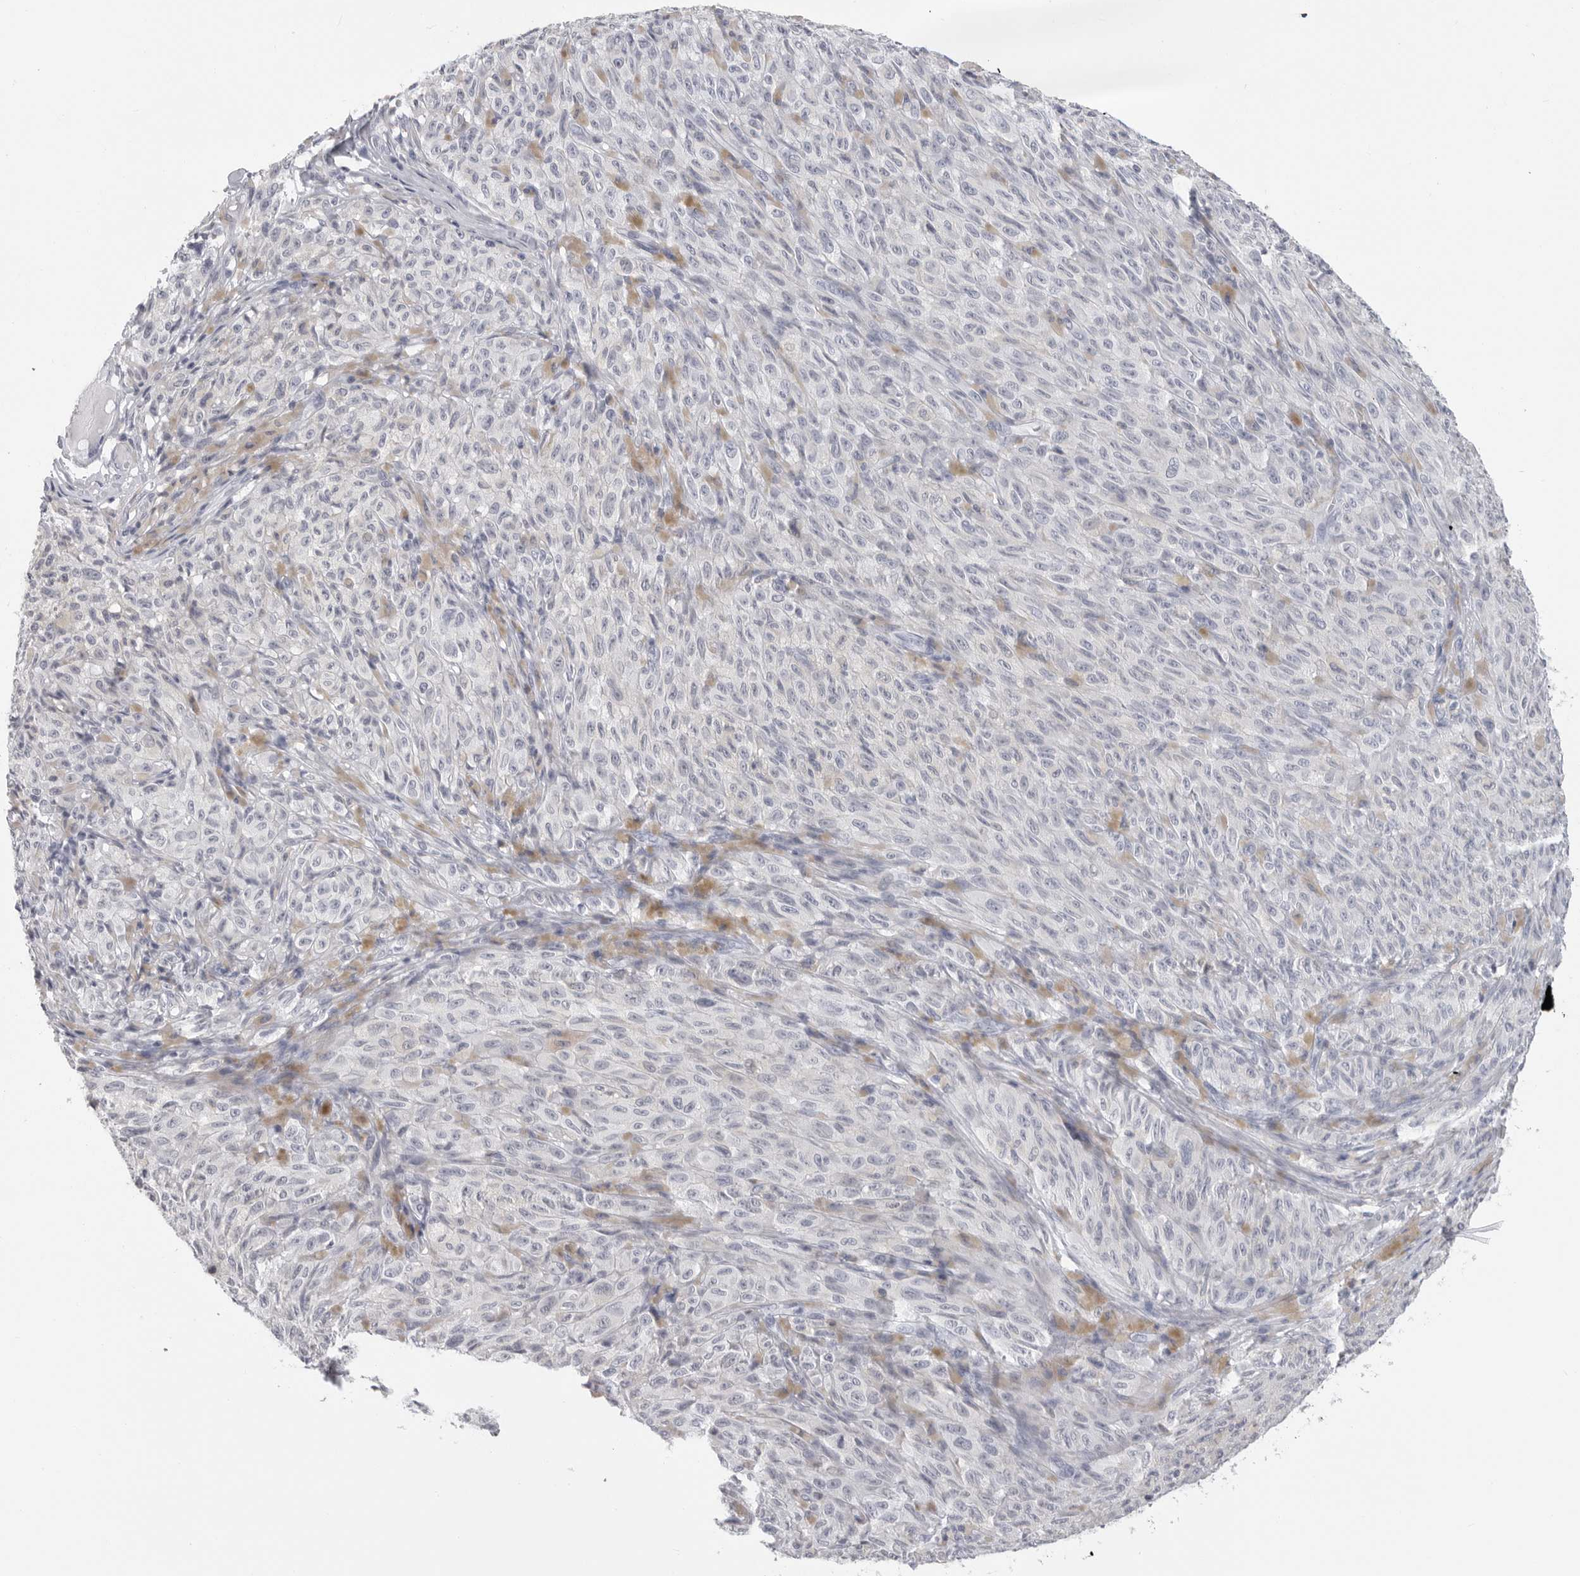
{"staining": {"intensity": "negative", "quantity": "none", "location": "none"}, "tissue": "melanoma", "cell_type": "Tumor cells", "image_type": "cancer", "snomed": [{"axis": "morphology", "description": "Malignant melanoma, NOS"}, {"axis": "topography", "description": "Skin"}], "caption": "An immunohistochemistry (IHC) micrograph of malignant melanoma is shown. There is no staining in tumor cells of malignant melanoma.", "gene": "PGA3", "patient": {"sex": "female", "age": 82}}